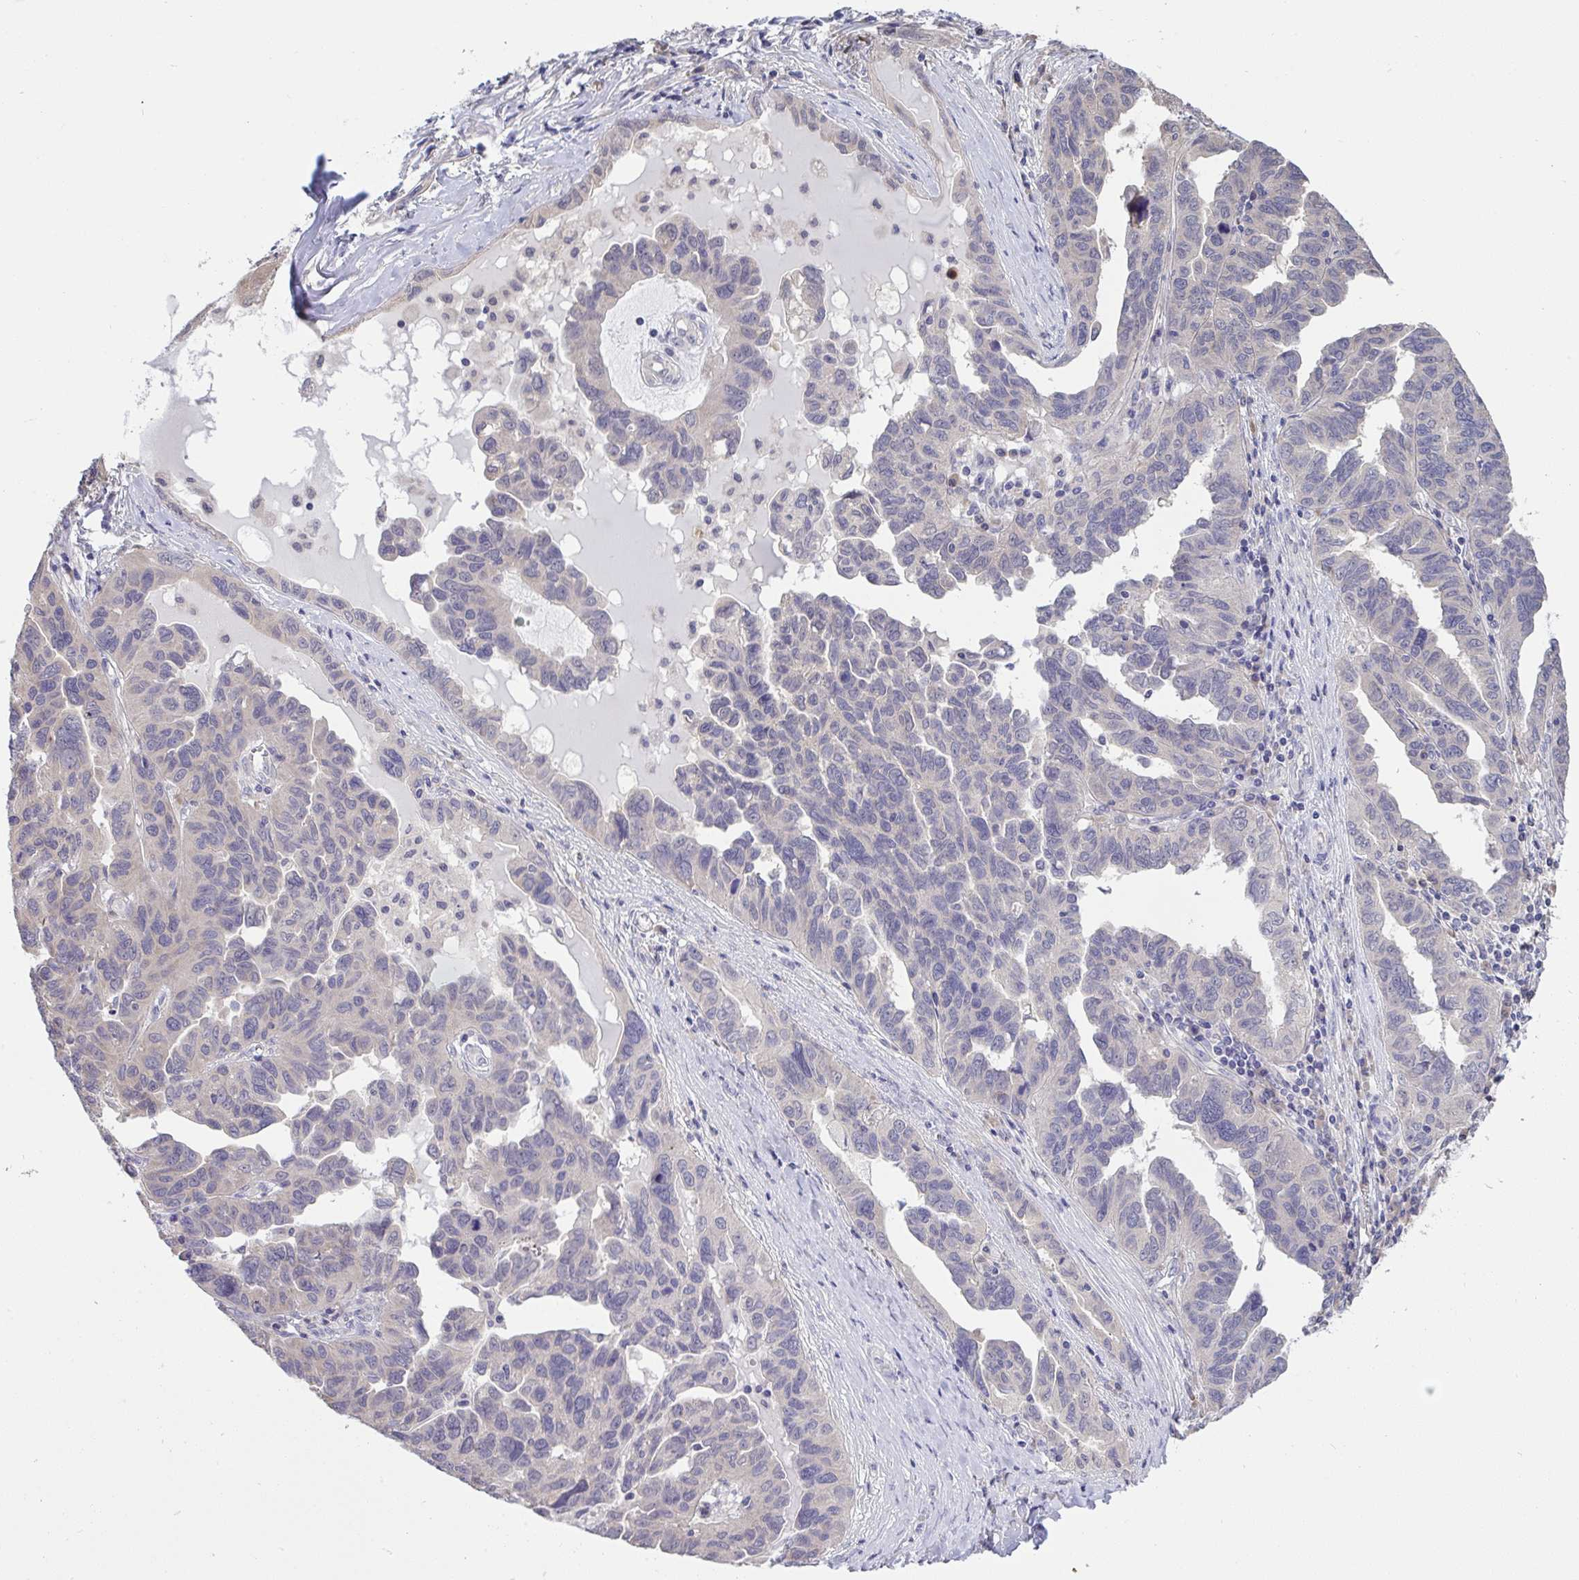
{"staining": {"intensity": "negative", "quantity": "none", "location": "none"}, "tissue": "ovarian cancer", "cell_type": "Tumor cells", "image_type": "cancer", "snomed": [{"axis": "morphology", "description": "Cystadenocarcinoma, serous, NOS"}, {"axis": "topography", "description": "Ovary"}], "caption": "A photomicrograph of serous cystadenocarcinoma (ovarian) stained for a protein exhibits no brown staining in tumor cells.", "gene": "TMEM41A", "patient": {"sex": "female", "age": 64}}